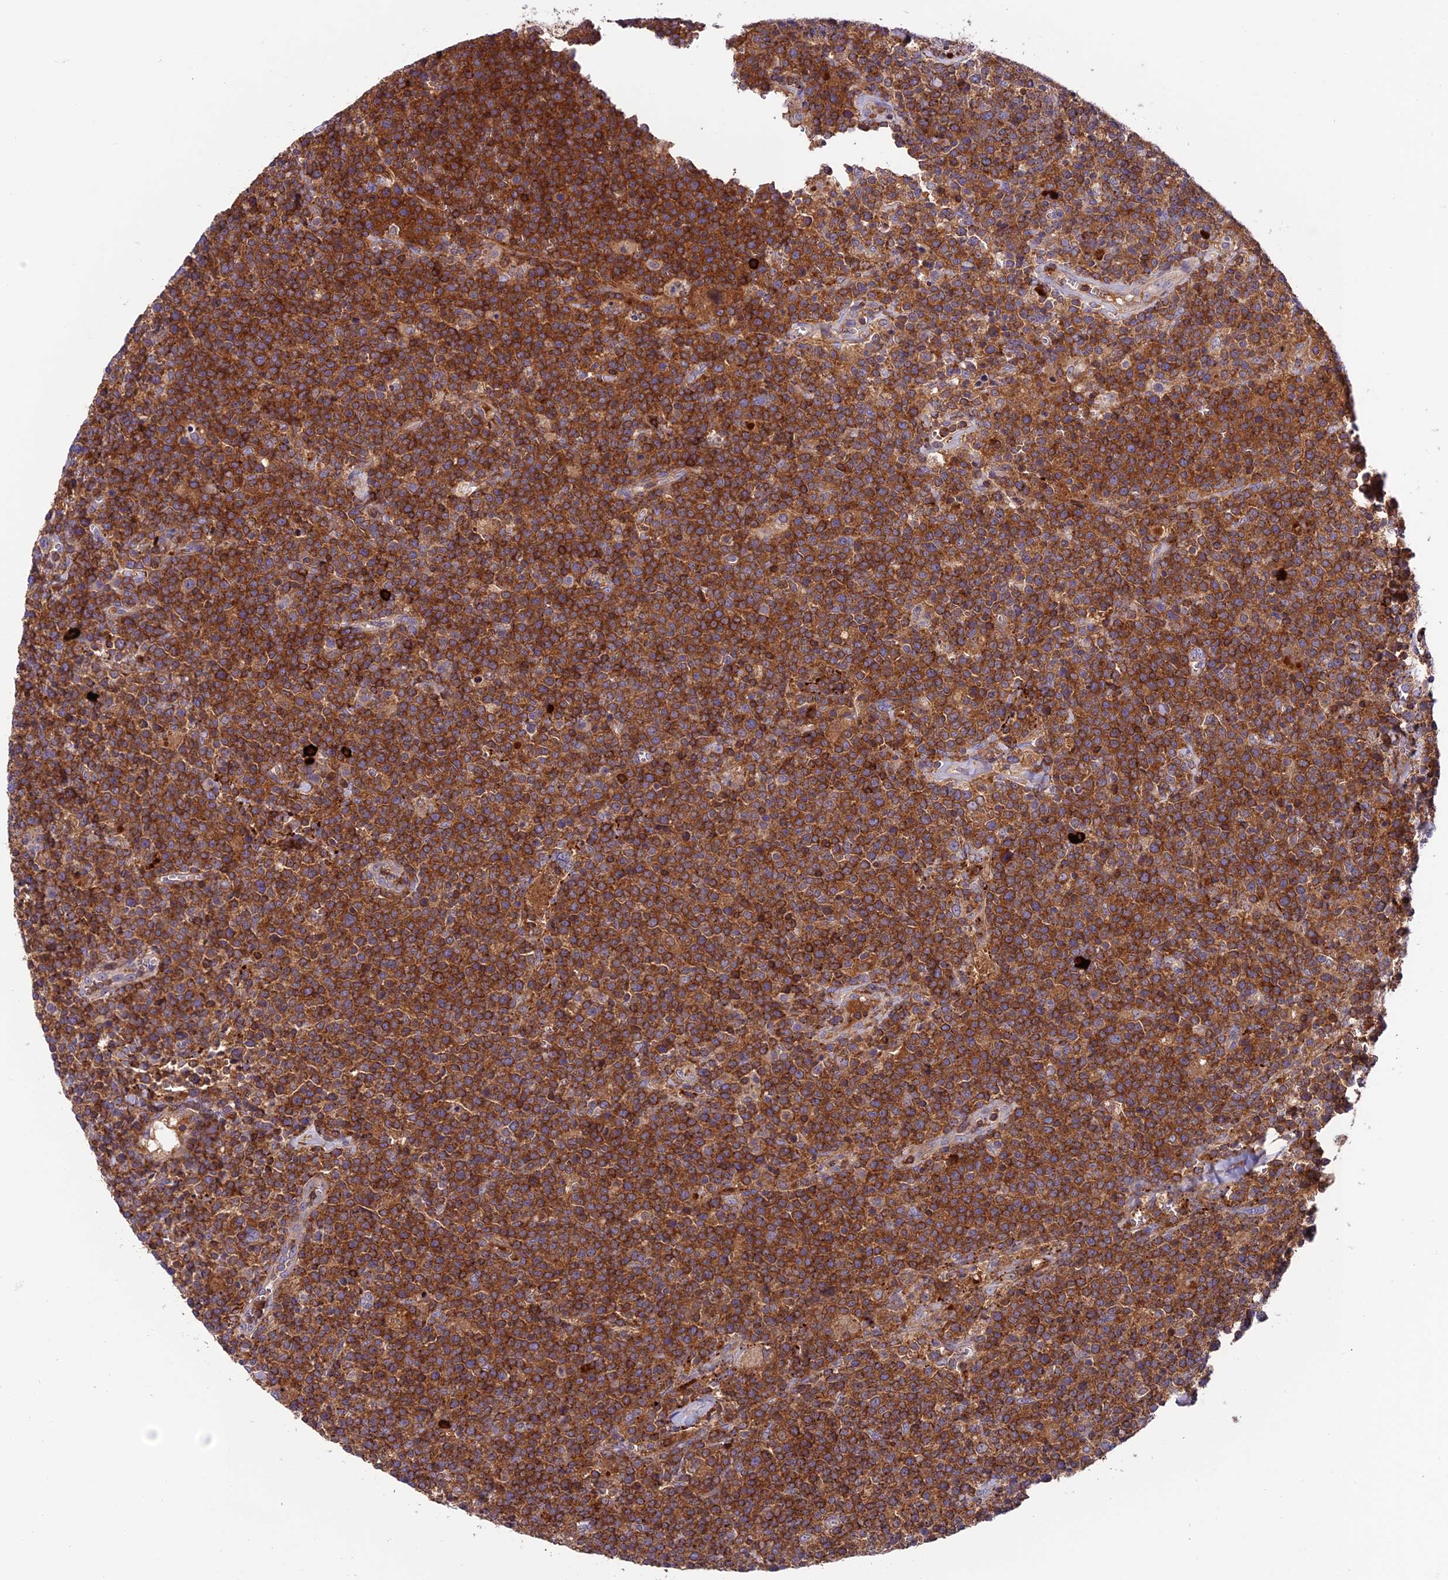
{"staining": {"intensity": "moderate", "quantity": ">75%", "location": "cytoplasmic/membranous"}, "tissue": "lymphoma", "cell_type": "Tumor cells", "image_type": "cancer", "snomed": [{"axis": "morphology", "description": "Malignant lymphoma, non-Hodgkin's type, High grade"}, {"axis": "topography", "description": "Lymph node"}], "caption": "A medium amount of moderate cytoplasmic/membranous expression is seen in about >75% of tumor cells in high-grade malignant lymphoma, non-Hodgkin's type tissue.", "gene": "ARHGEF18", "patient": {"sex": "male", "age": 61}}